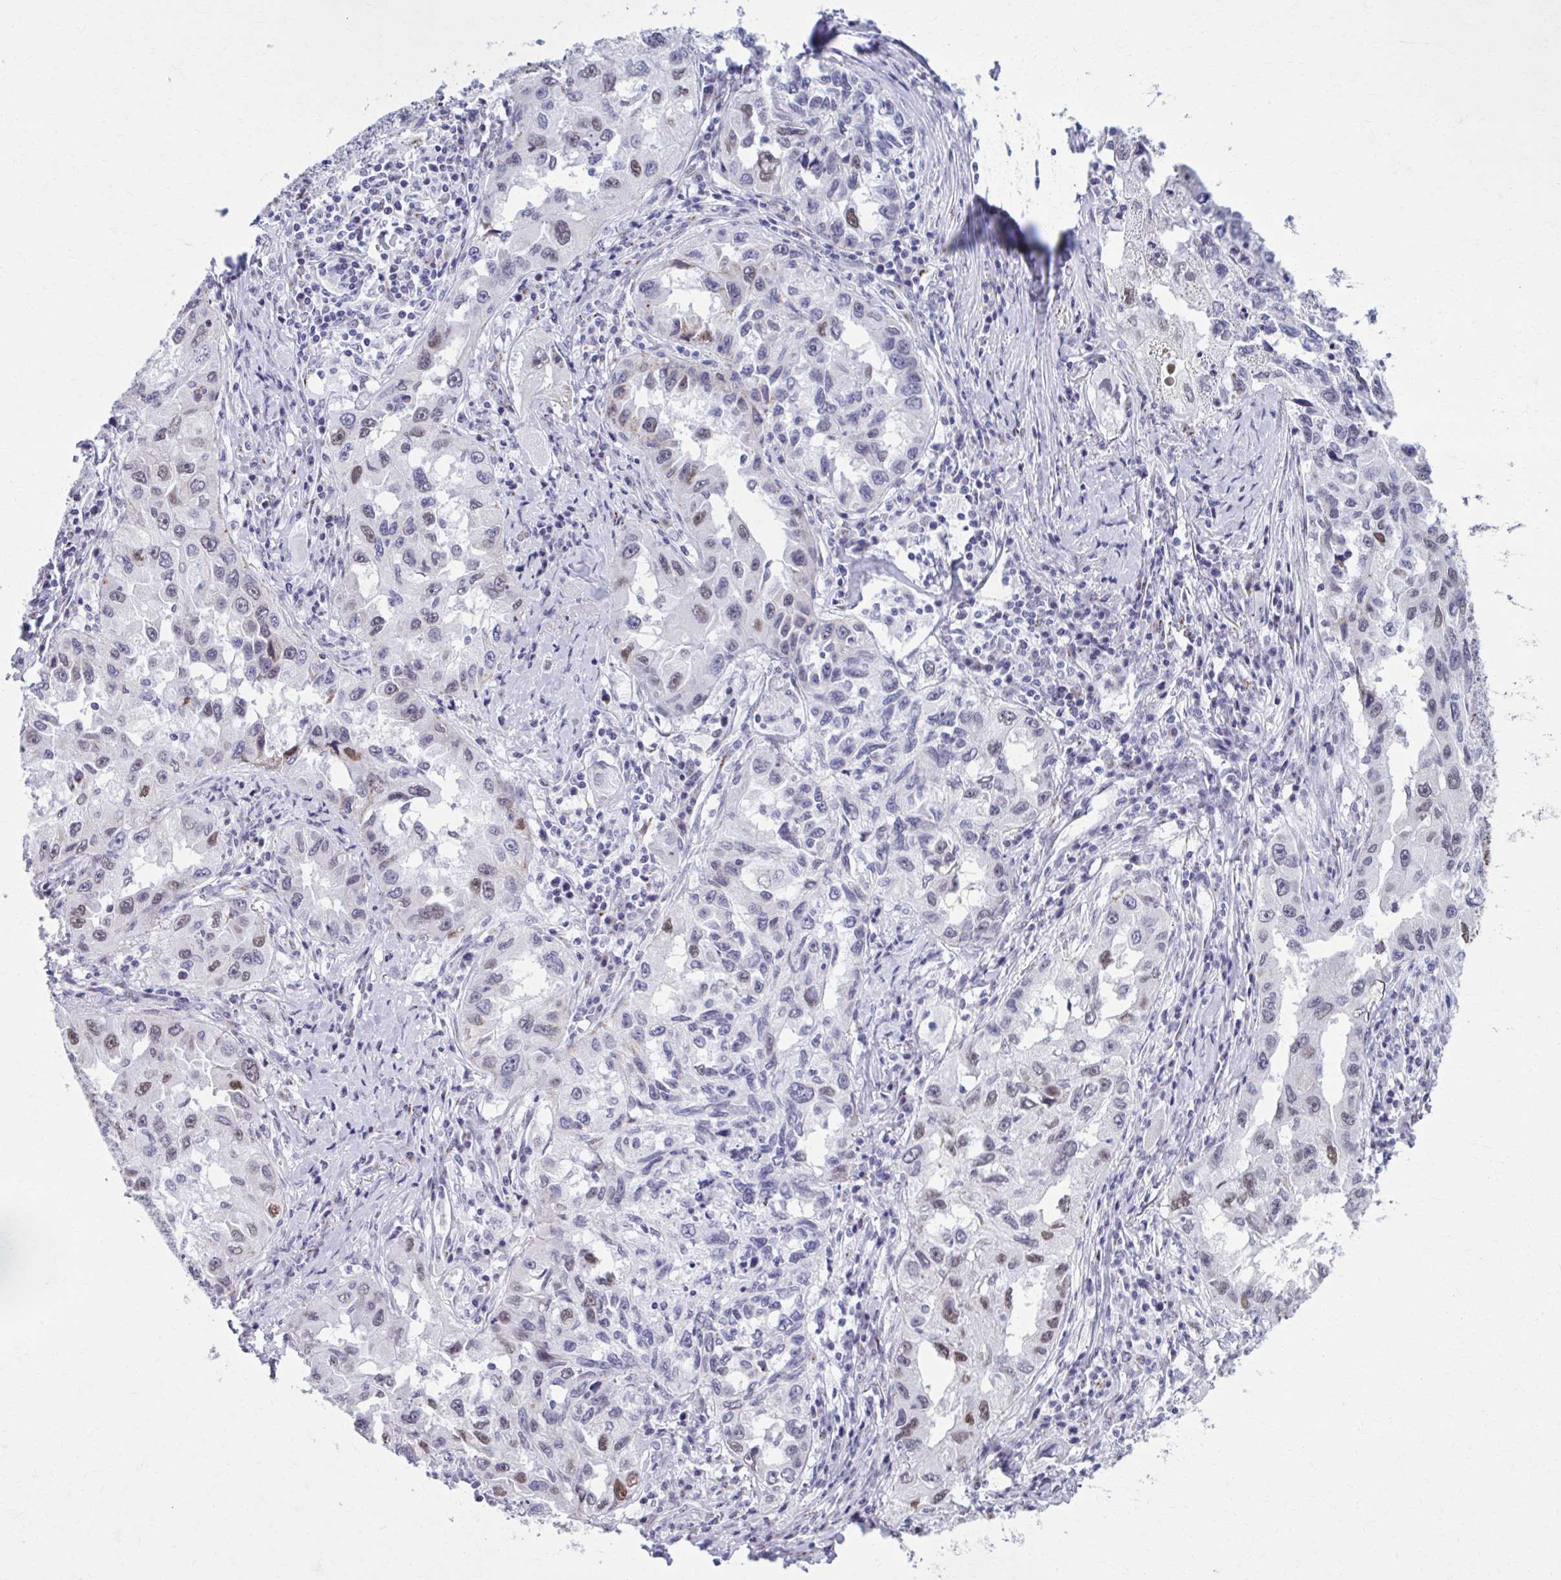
{"staining": {"intensity": "moderate", "quantity": "25%-75%", "location": "nuclear"}, "tissue": "lung cancer", "cell_type": "Tumor cells", "image_type": "cancer", "snomed": [{"axis": "morphology", "description": "Adenocarcinoma, NOS"}, {"axis": "topography", "description": "Lung"}], "caption": "DAB (3,3'-diaminobenzidine) immunohistochemical staining of human lung adenocarcinoma reveals moderate nuclear protein staining in about 25%-75% of tumor cells.", "gene": "ZNF682", "patient": {"sex": "female", "age": 73}}